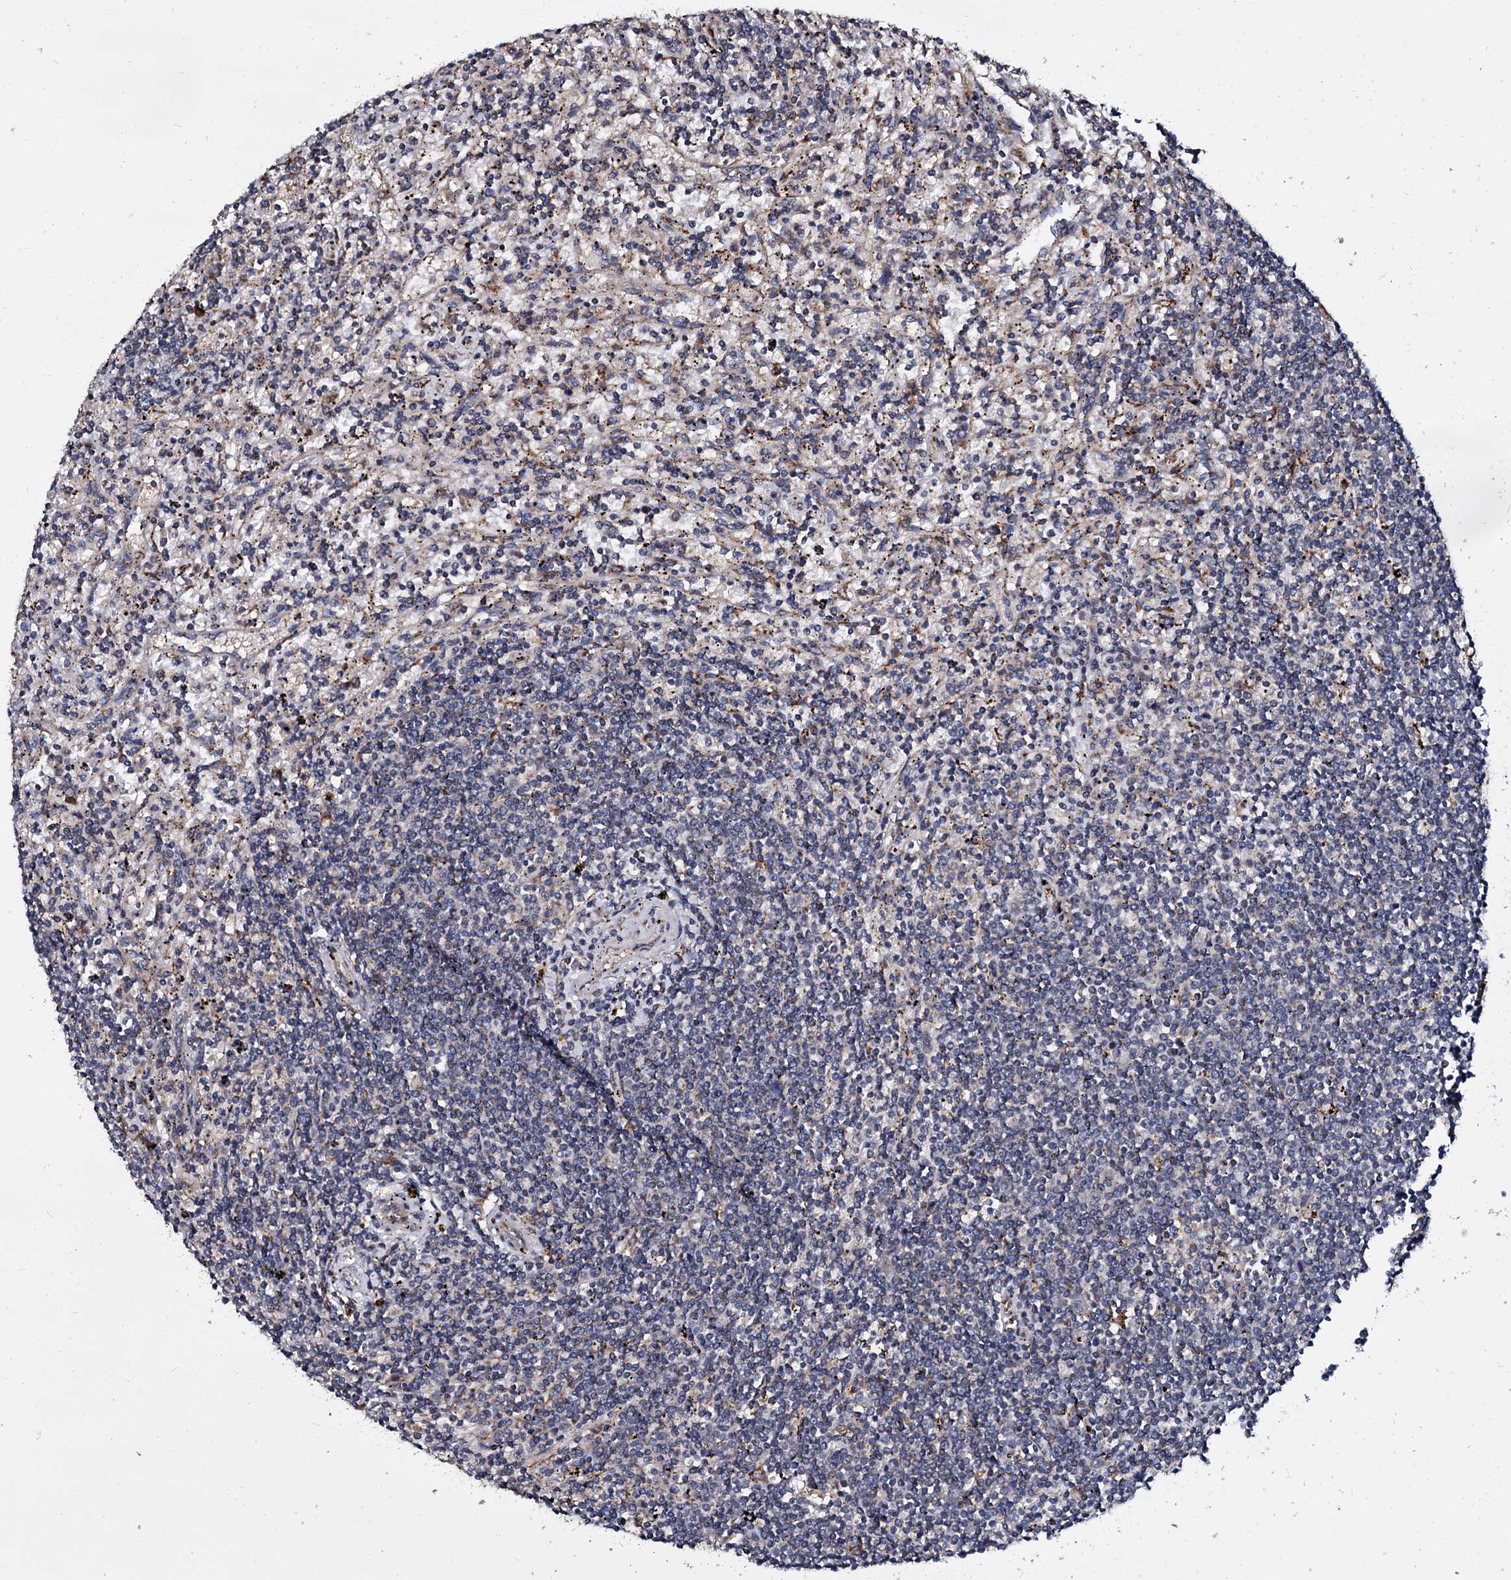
{"staining": {"intensity": "negative", "quantity": "none", "location": "none"}, "tissue": "lymphoma", "cell_type": "Tumor cells", "image_type": "cancer", "snomed": [{"axis": "morphology", "description": "Malignant lymphoma, non-Hodgkin's type, Low grade"}, {"axis": "topography", "description": "Spleen"}], "caption": "DAB immunohistochemical staining of human malignant lymphoma, non-Hodgkin's type (low-grade) displays no significant staining in tumor cells. (DAB (3,3'-diaminobenzidine) immunohistochemistry (IHC) with hematoxylin counter stain).", "gene": "WWC3", "patient": {"sex": "male", "age": 76}}